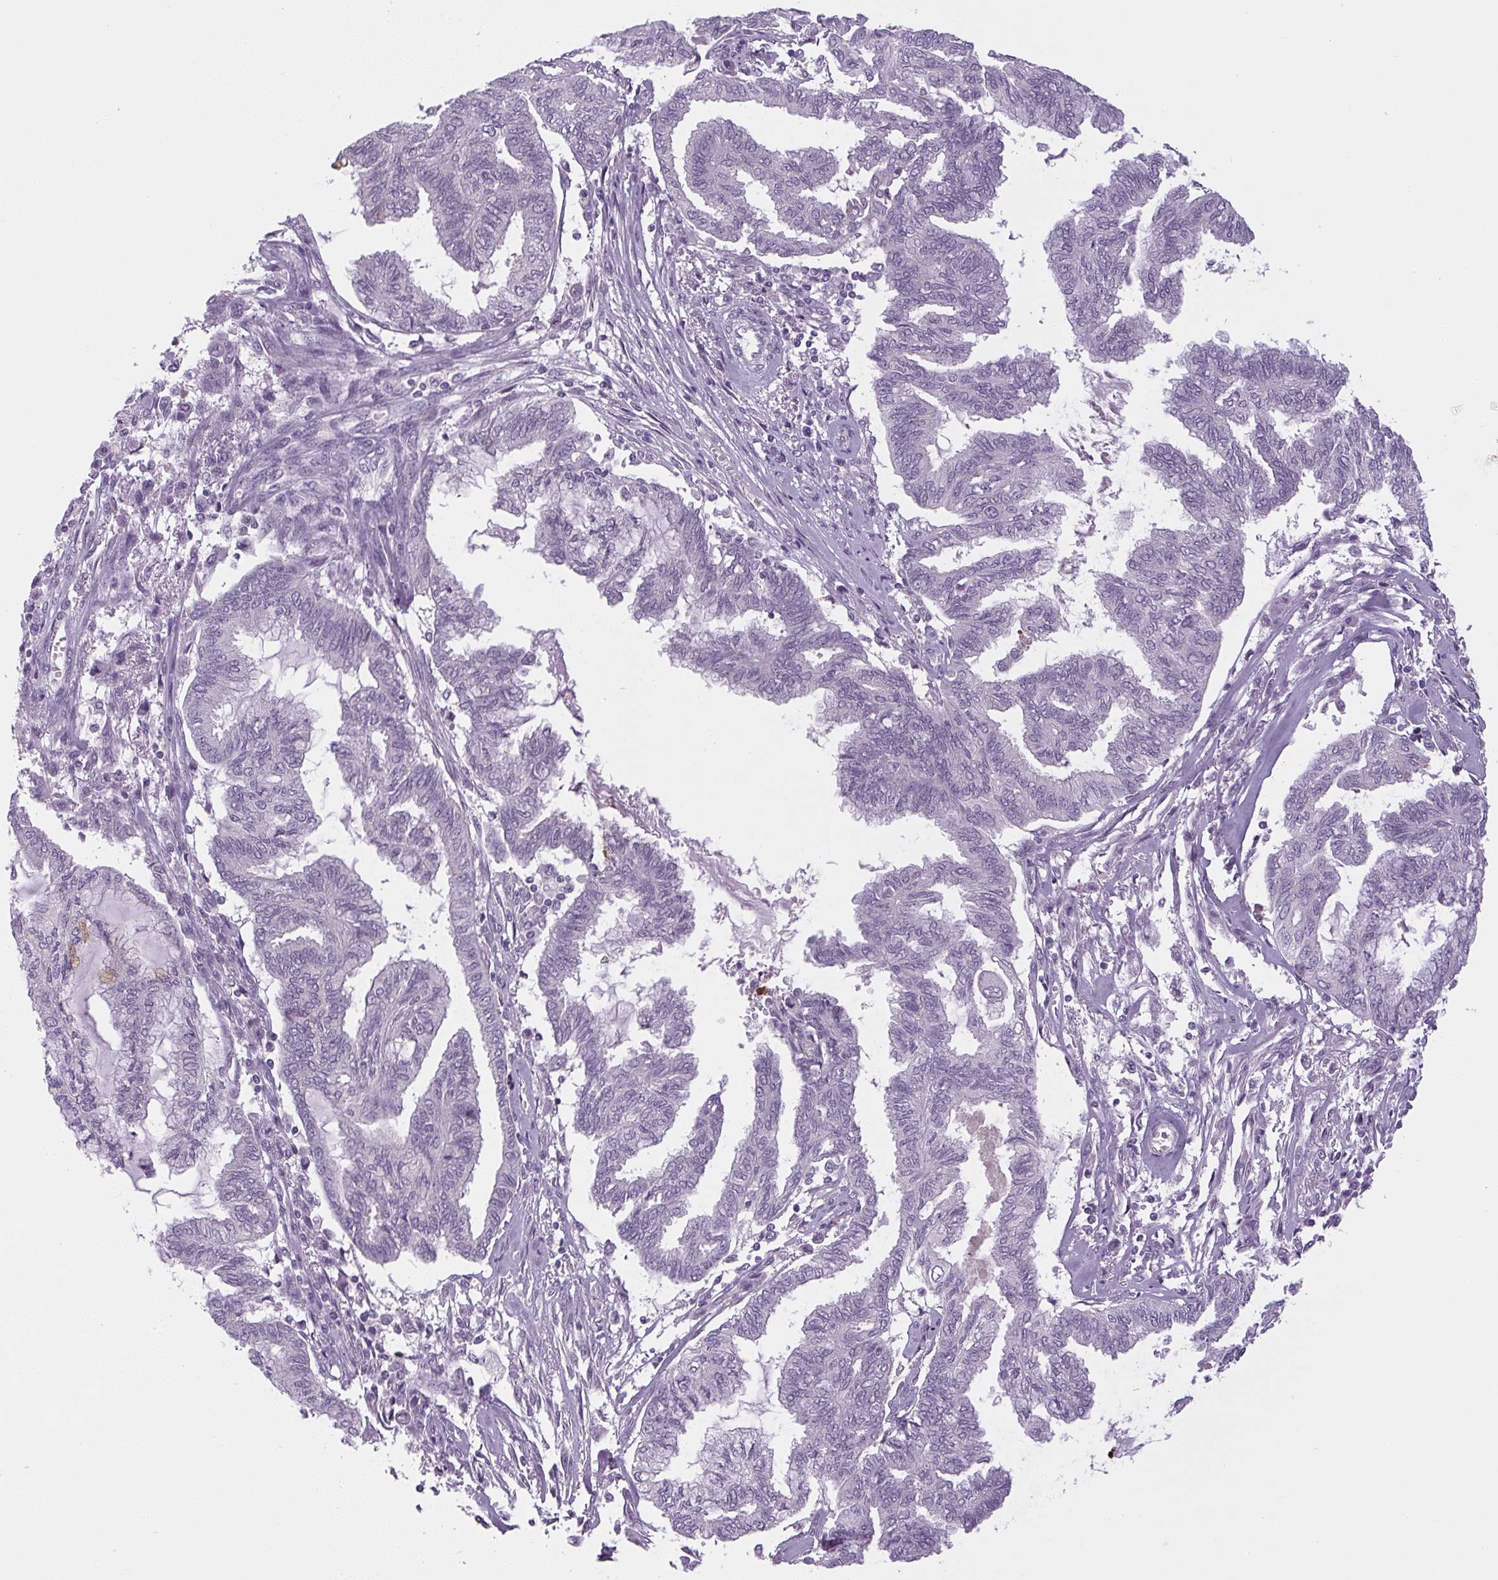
{"staining": {"intensity": "moderate", "quantity": "<25%", "location": "cytoplasmic/membranous"}, "tissue": "endometrial cancer", "cell_type": "Tumor cells", "image_type": "cancer", "snomed": [{"axis": "morphology", "description": "Adenocarcinoma, NOS"}, {"axis": "topography", "description": "Endometrium"}], "caption": "About <25% of tumor cells in endometrial cancer (adenocarcinoma) demonstrate moderate cytoplasmic/membranous protein positivity as visualized by brown immunohistochemical staining.", "gene": "SGF29", "patient": {"sex": "female", "age": 86}}